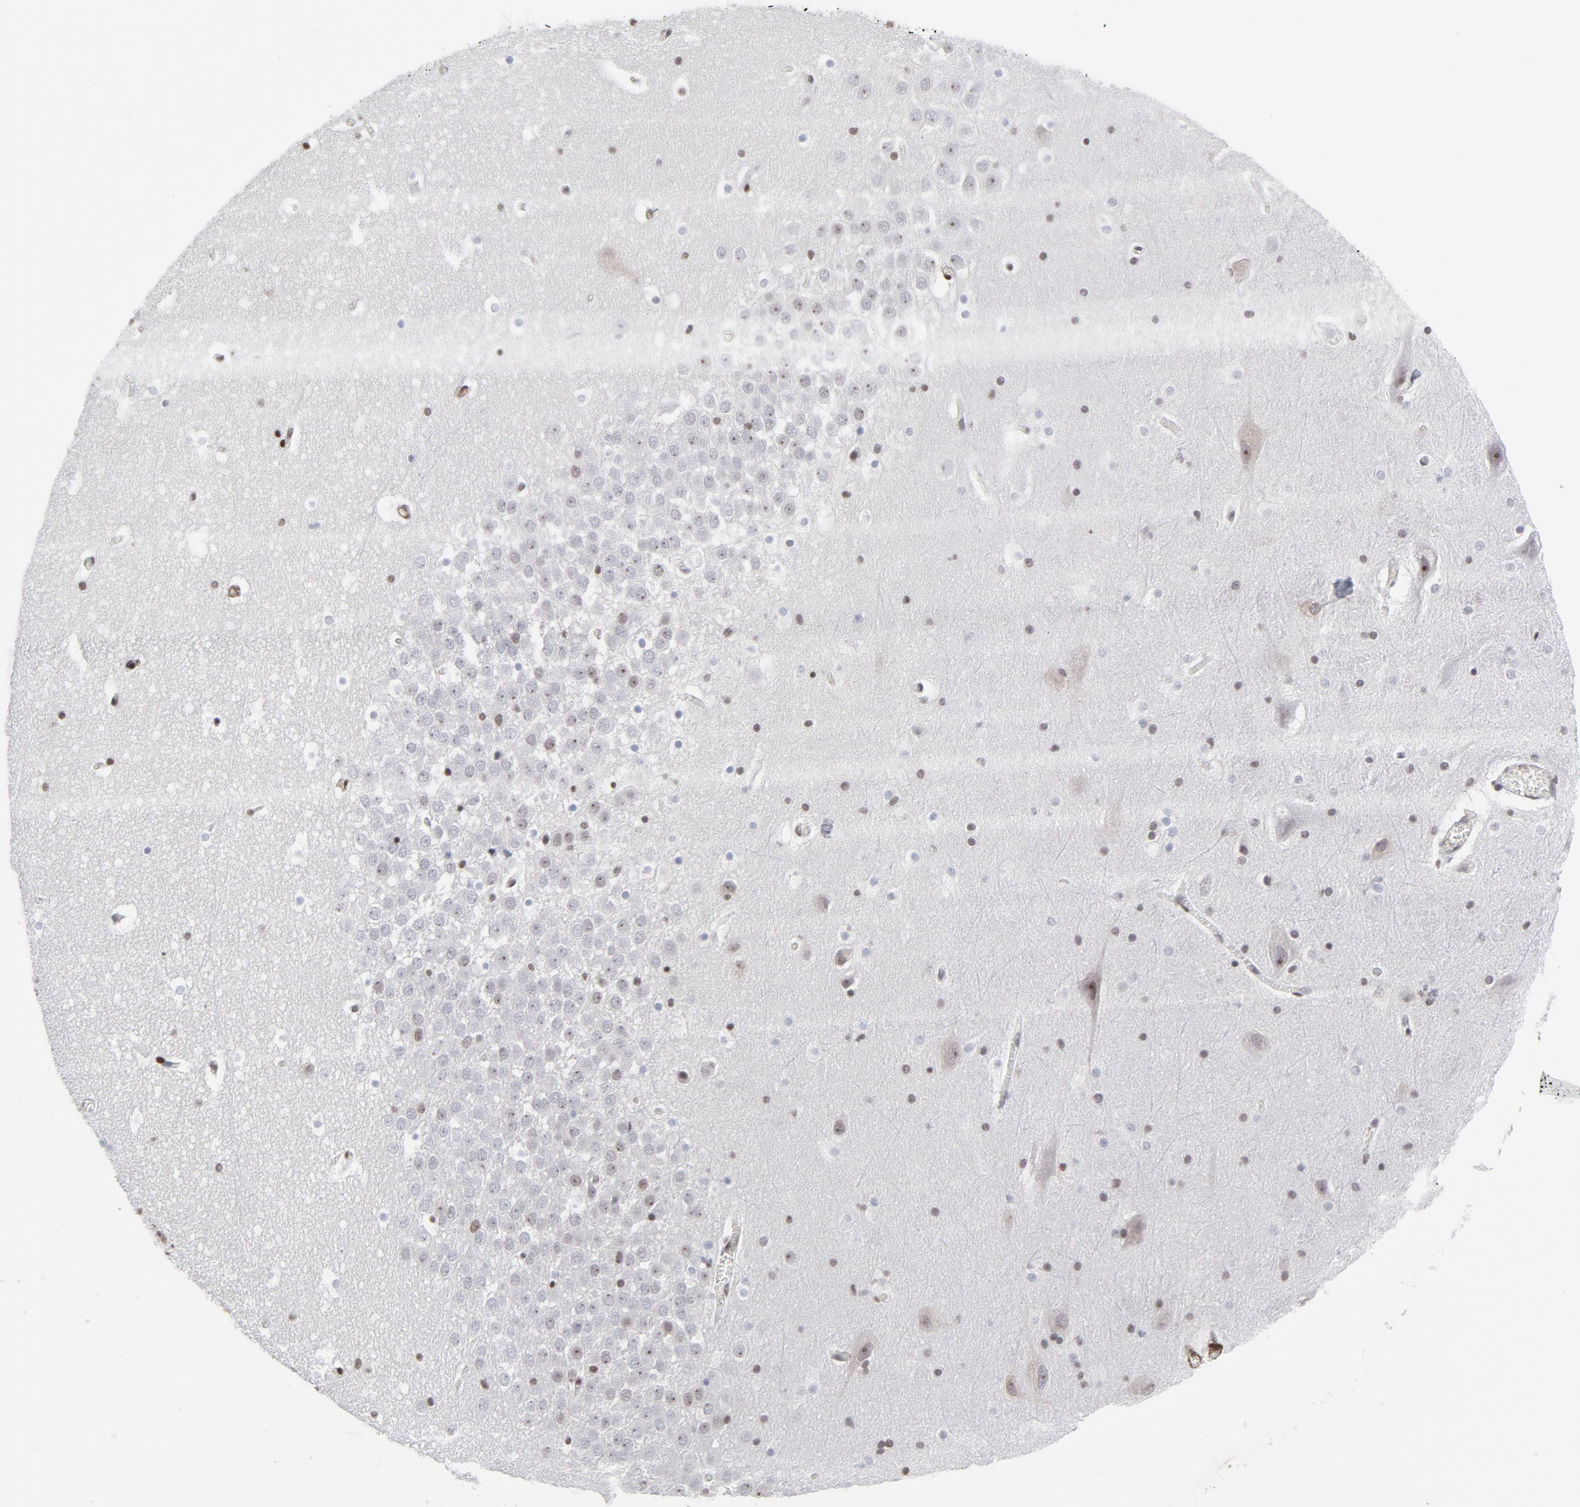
{"staining": {"intensity": "strong", "quantity": "25%-75%", "location": "nuclear"}, "tissue": "hippocampus", "cell_type": "Glial cells", "image_type": "normal", "snomed": [{"axis": "morphology", "description": "Normal tissue, NOS"}, {"axis": "topography", "description": "Hippocampus"}], "caption": "Brown immunohistochemical staining in benign human hippocampus exhibits strong nuclear expression in approximately 25%-75% of glial cells.", "gene": "CTCF", "patient": {"sex": "male", "age": 45}}